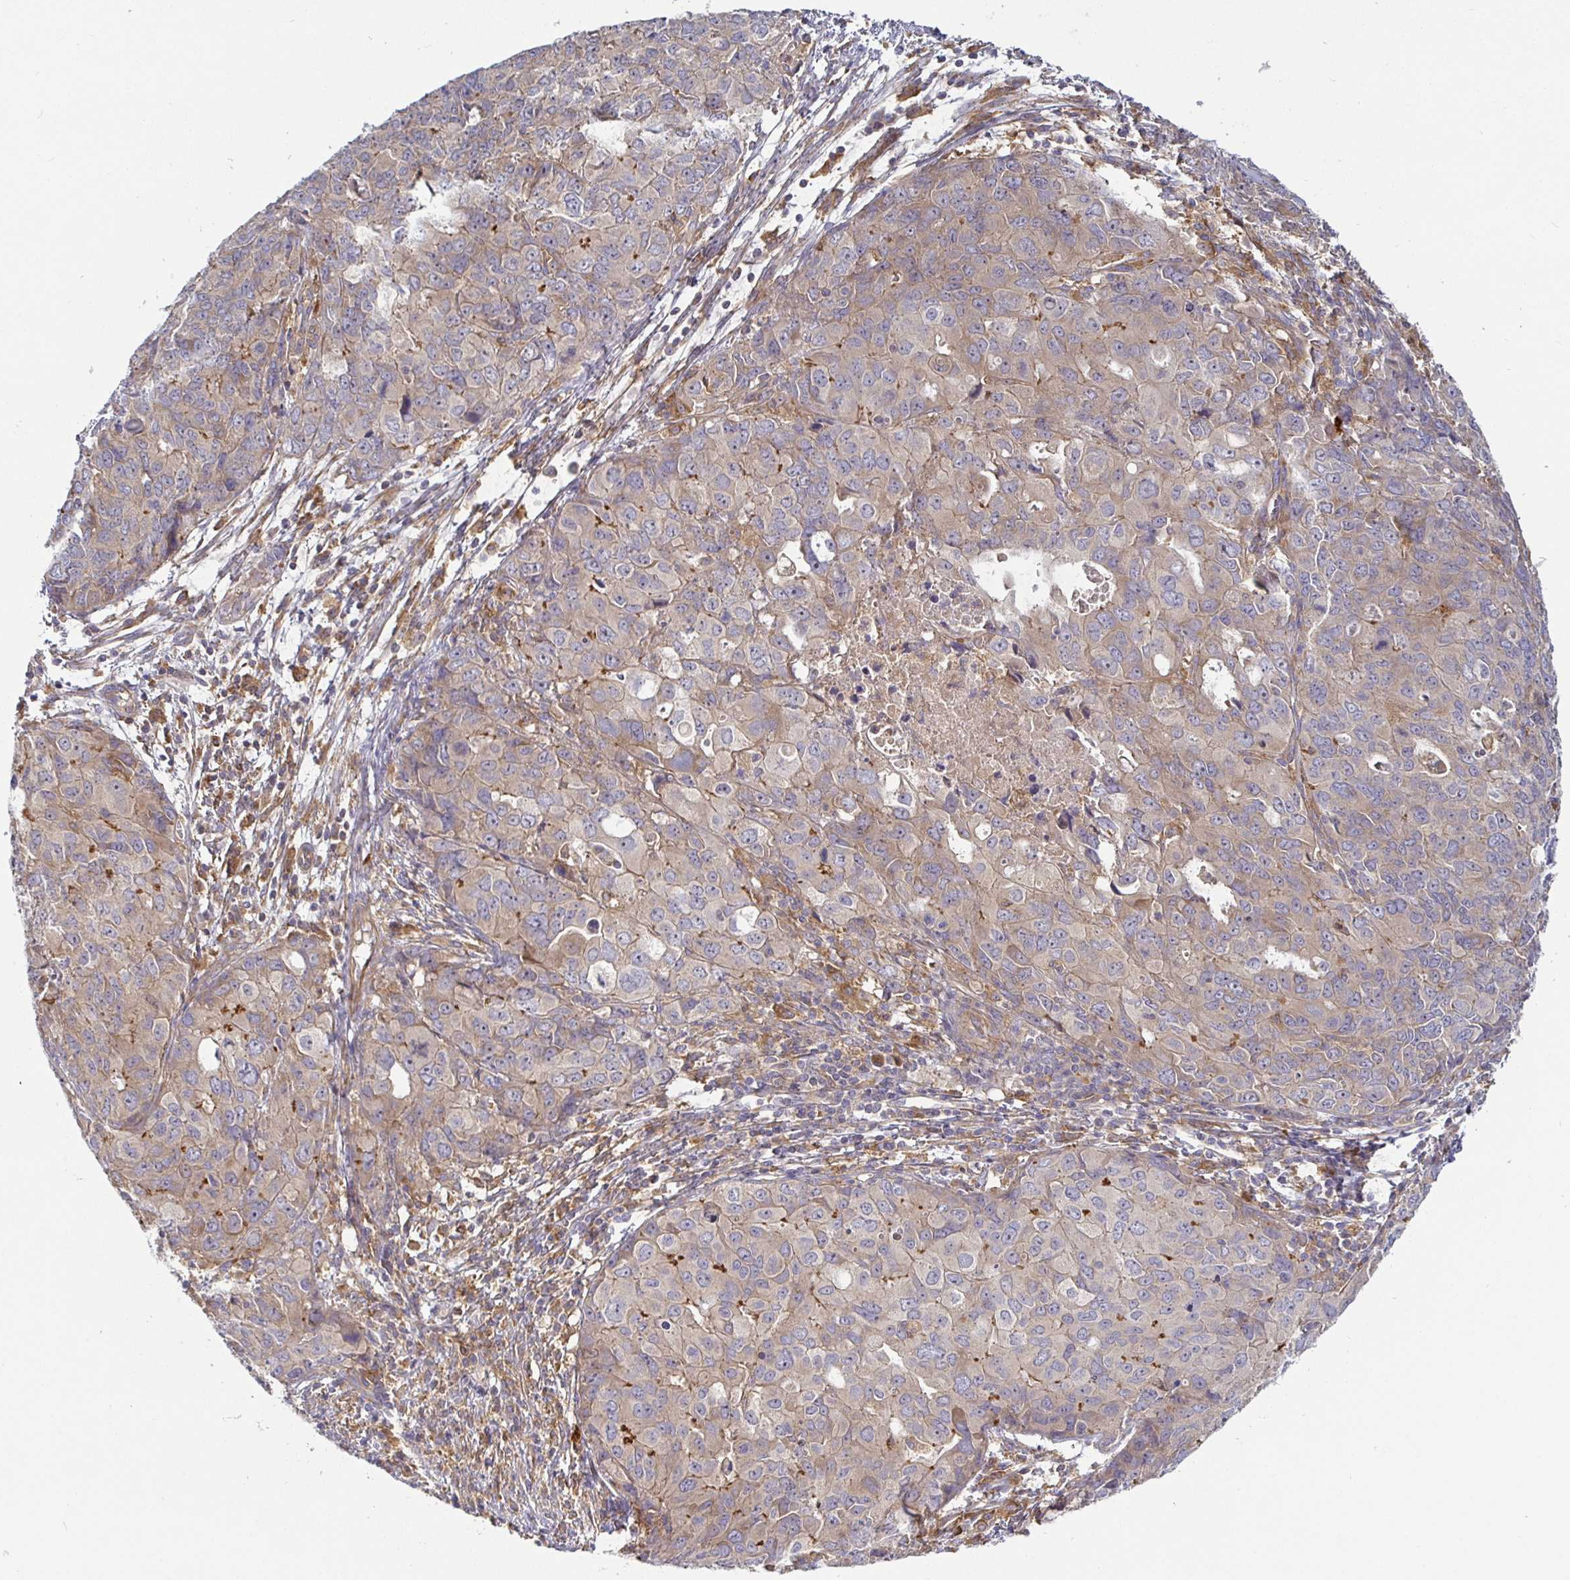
{"staining": {"intensity": "weak", "quantity": "25%-75%", "location": "cytoplasmic/membranous"}, "tissue": "endometrial cancer", "cell_type": "Tumor cells", "image_type": "cancer", "snomed": [{"axis": "morphology", "description": "Adenocarcinoma, NOS"}, {"axis": "topography", "description": "Uterus"}], "caption": "IHC (DAB) staining of human endometrial adenocarcinoma reveals weak cytoplasmic/membranous protein staining in approximately 25%-75% of tumor cells.", "gene": "SNX8", "patient": {"sex": "female", "age": 79}}